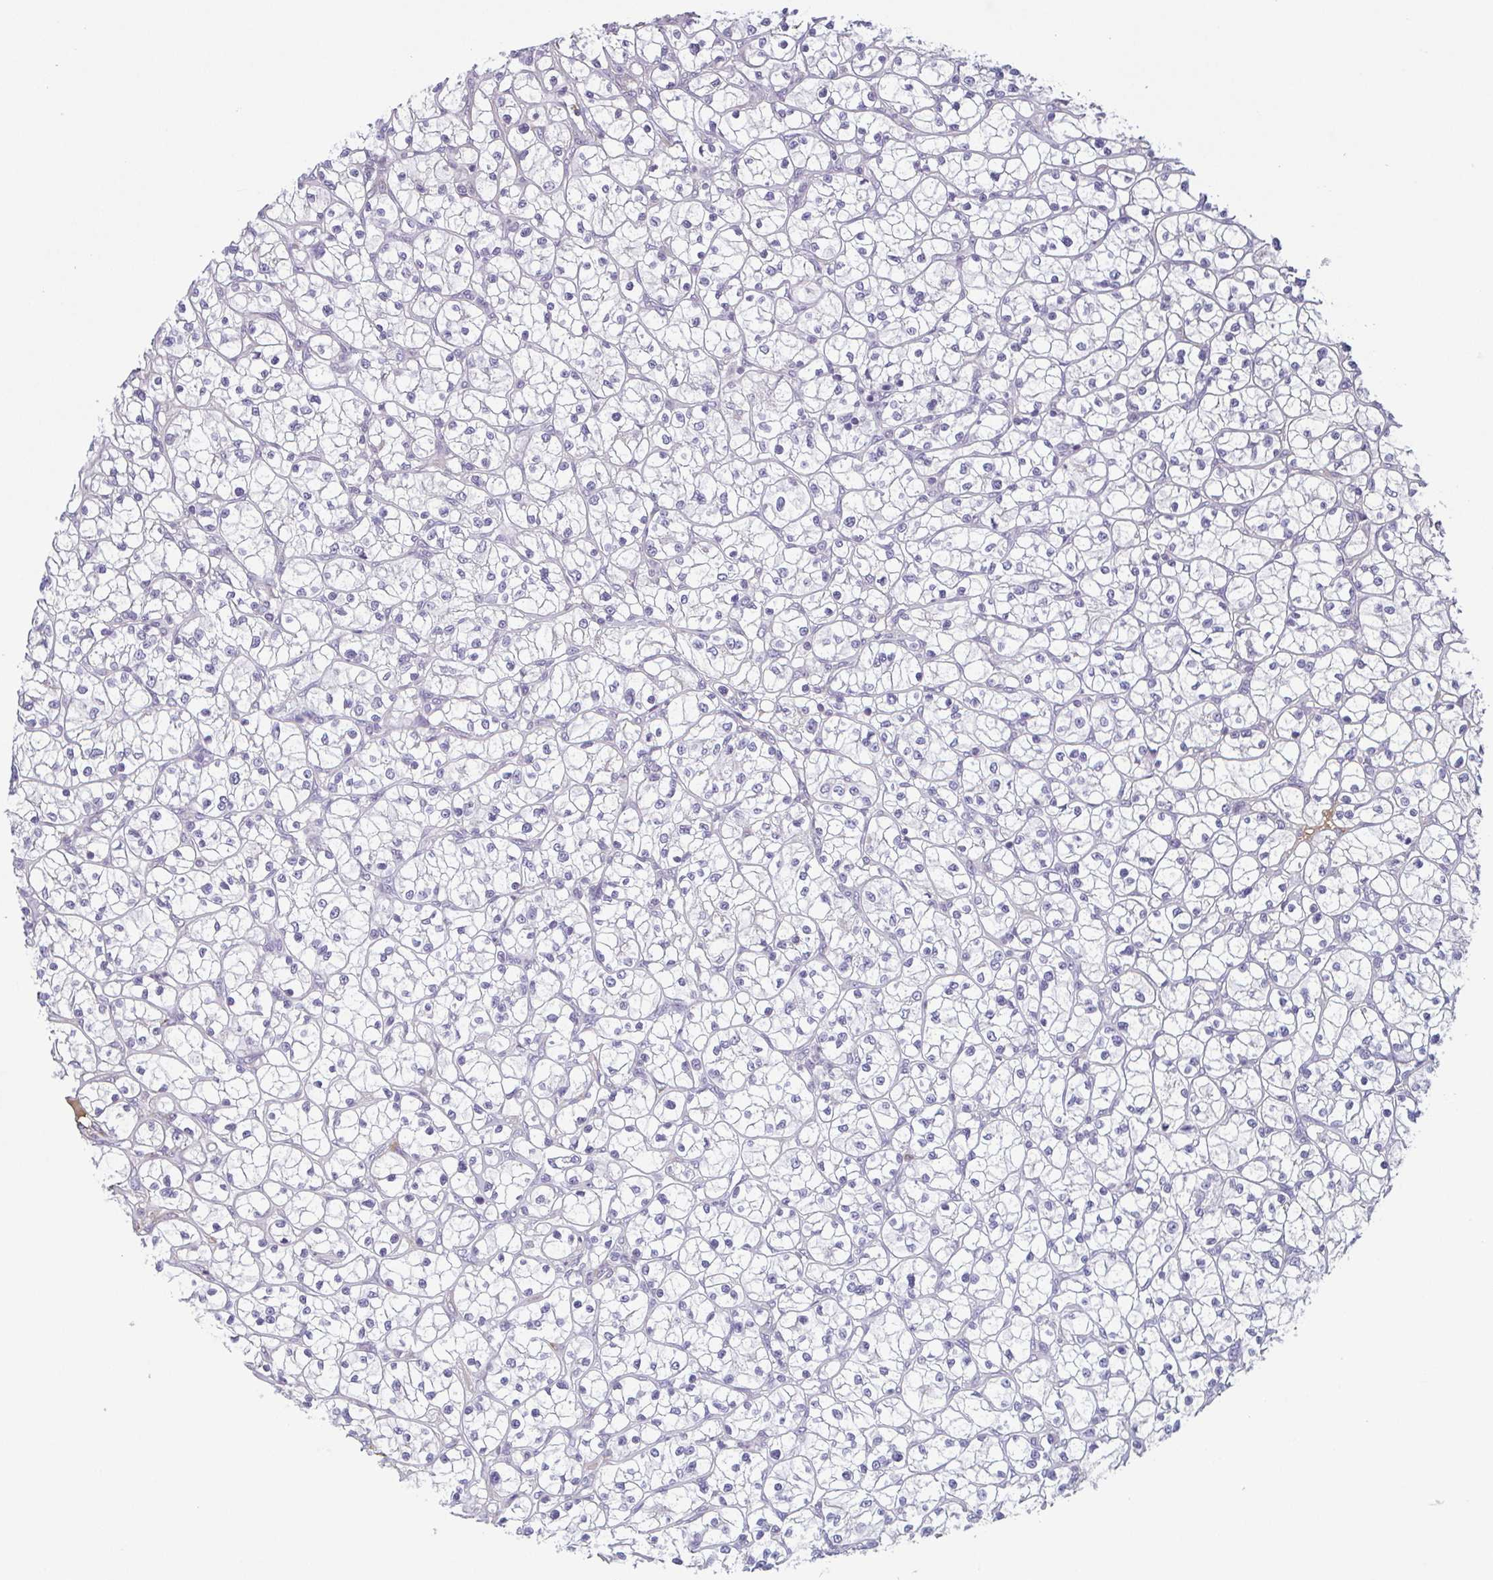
{"staining": {"intensity": "negative", "quantity": "none", "location": "none"}, "tissue": "renal cancer", "cell_type": "Tumor cells", "image_type": "cancer", "snomed": [{"axis": "morphology", "description": "Adenocarcinoma, NOS"}, {"axis": "topography", "description": "Kidney"}], "caption": "Immunohistochemistry (IHC) of adenocarcinoma (renal) demonstrates no staining in tumor cells.", "gene": "ECM1", "patient": {"sex": "female", "age": 64}}